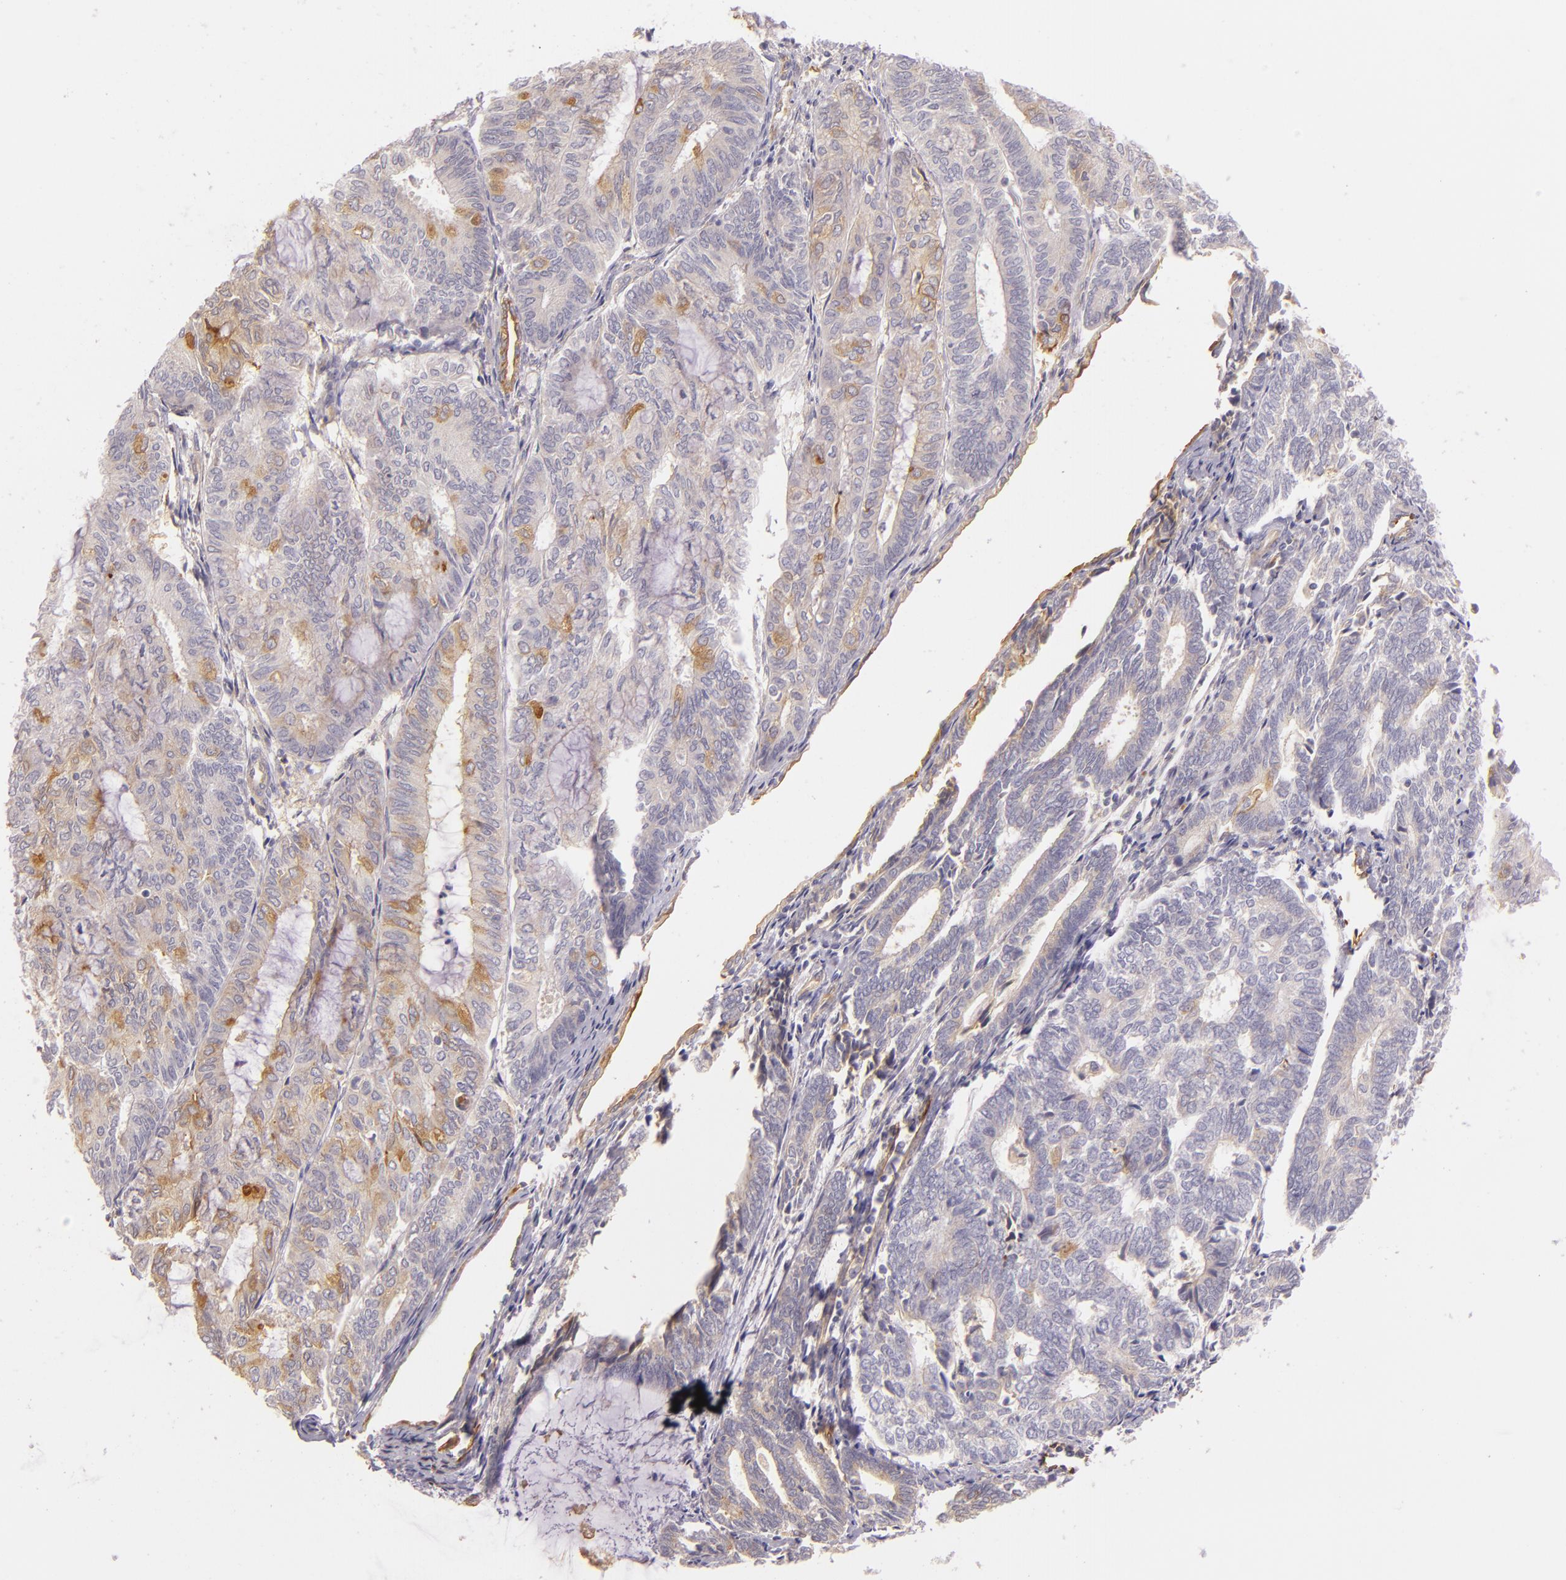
{"staining": {"intensity": "moderate", "quantity": "<25%", "location": "cytoplasmic/membranous"}, "tissue": "endometrial cancer", "cell_type": "Tumor cells", "image_type": "cancer", "snomed": [{"axis": "morphology", "description": "Adenocarcinoma, NOS"}, {"axis": "topography", "description": "Endometrium"}], "caption": "Adenocarcinoma (endometrial) stained with a protein marker displays moderate staining in tumor cells.", "gene": "CTSF", "patient": {"sex": "female", "age": 59}}